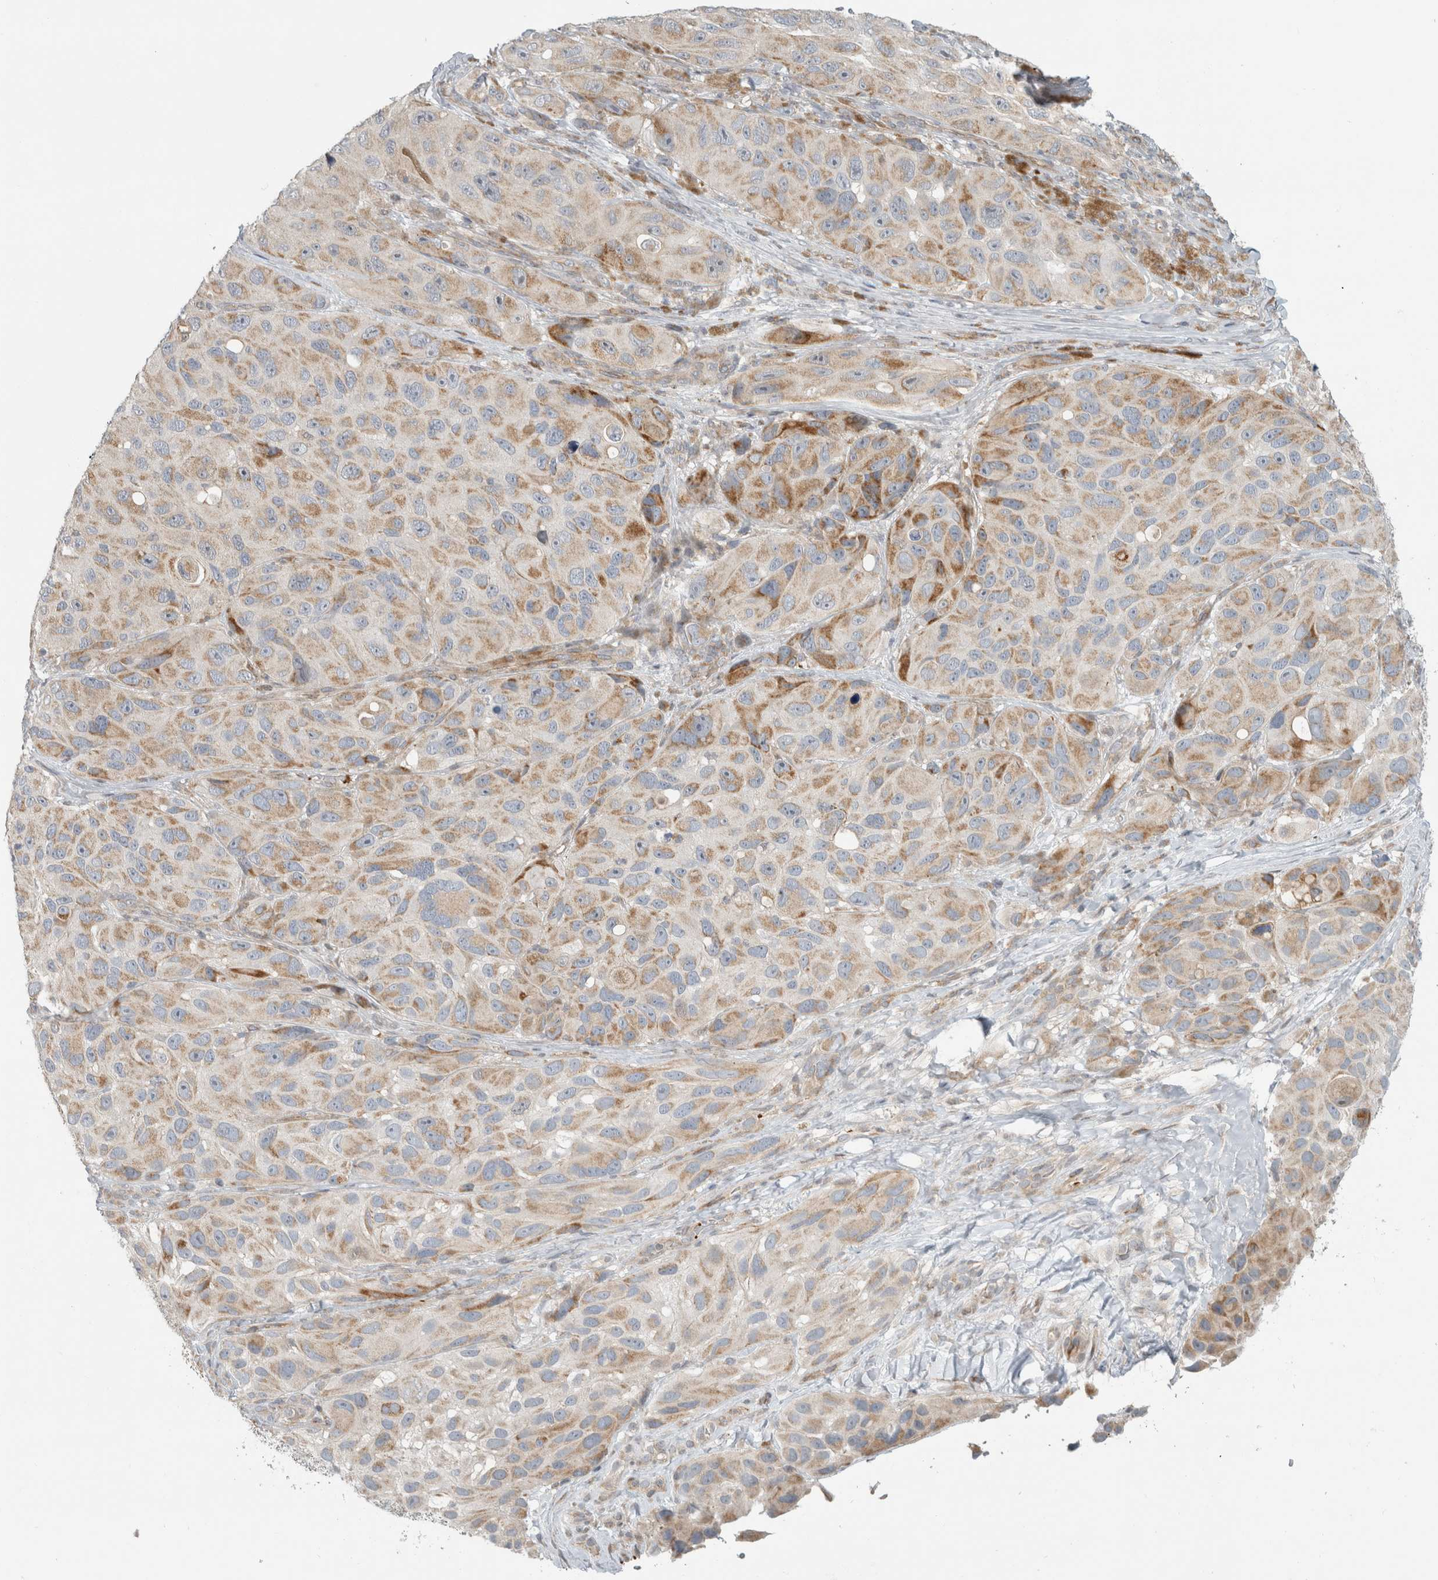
{"staining": {"intensity": "moderate", "quantity": ">75%", "location": "cytoplasmic/membranous"}, "tissue": "melanoma", "cell_type": "Tumor cells", "image_type": "cancer", "snomed": [{"axis": "morphology", "description": "Malignant melanoma, NOS"}, {"axis": "topography", "description": "Skin"}], "caption": "Approximately >75% of tumor cells in human melanoma display moderate cytoplasmic/membranous protein expression as visualized by brown immunohistochemical staining.", "gene": "KPNA5", "patient": {"sex": "female", "age": 73}}